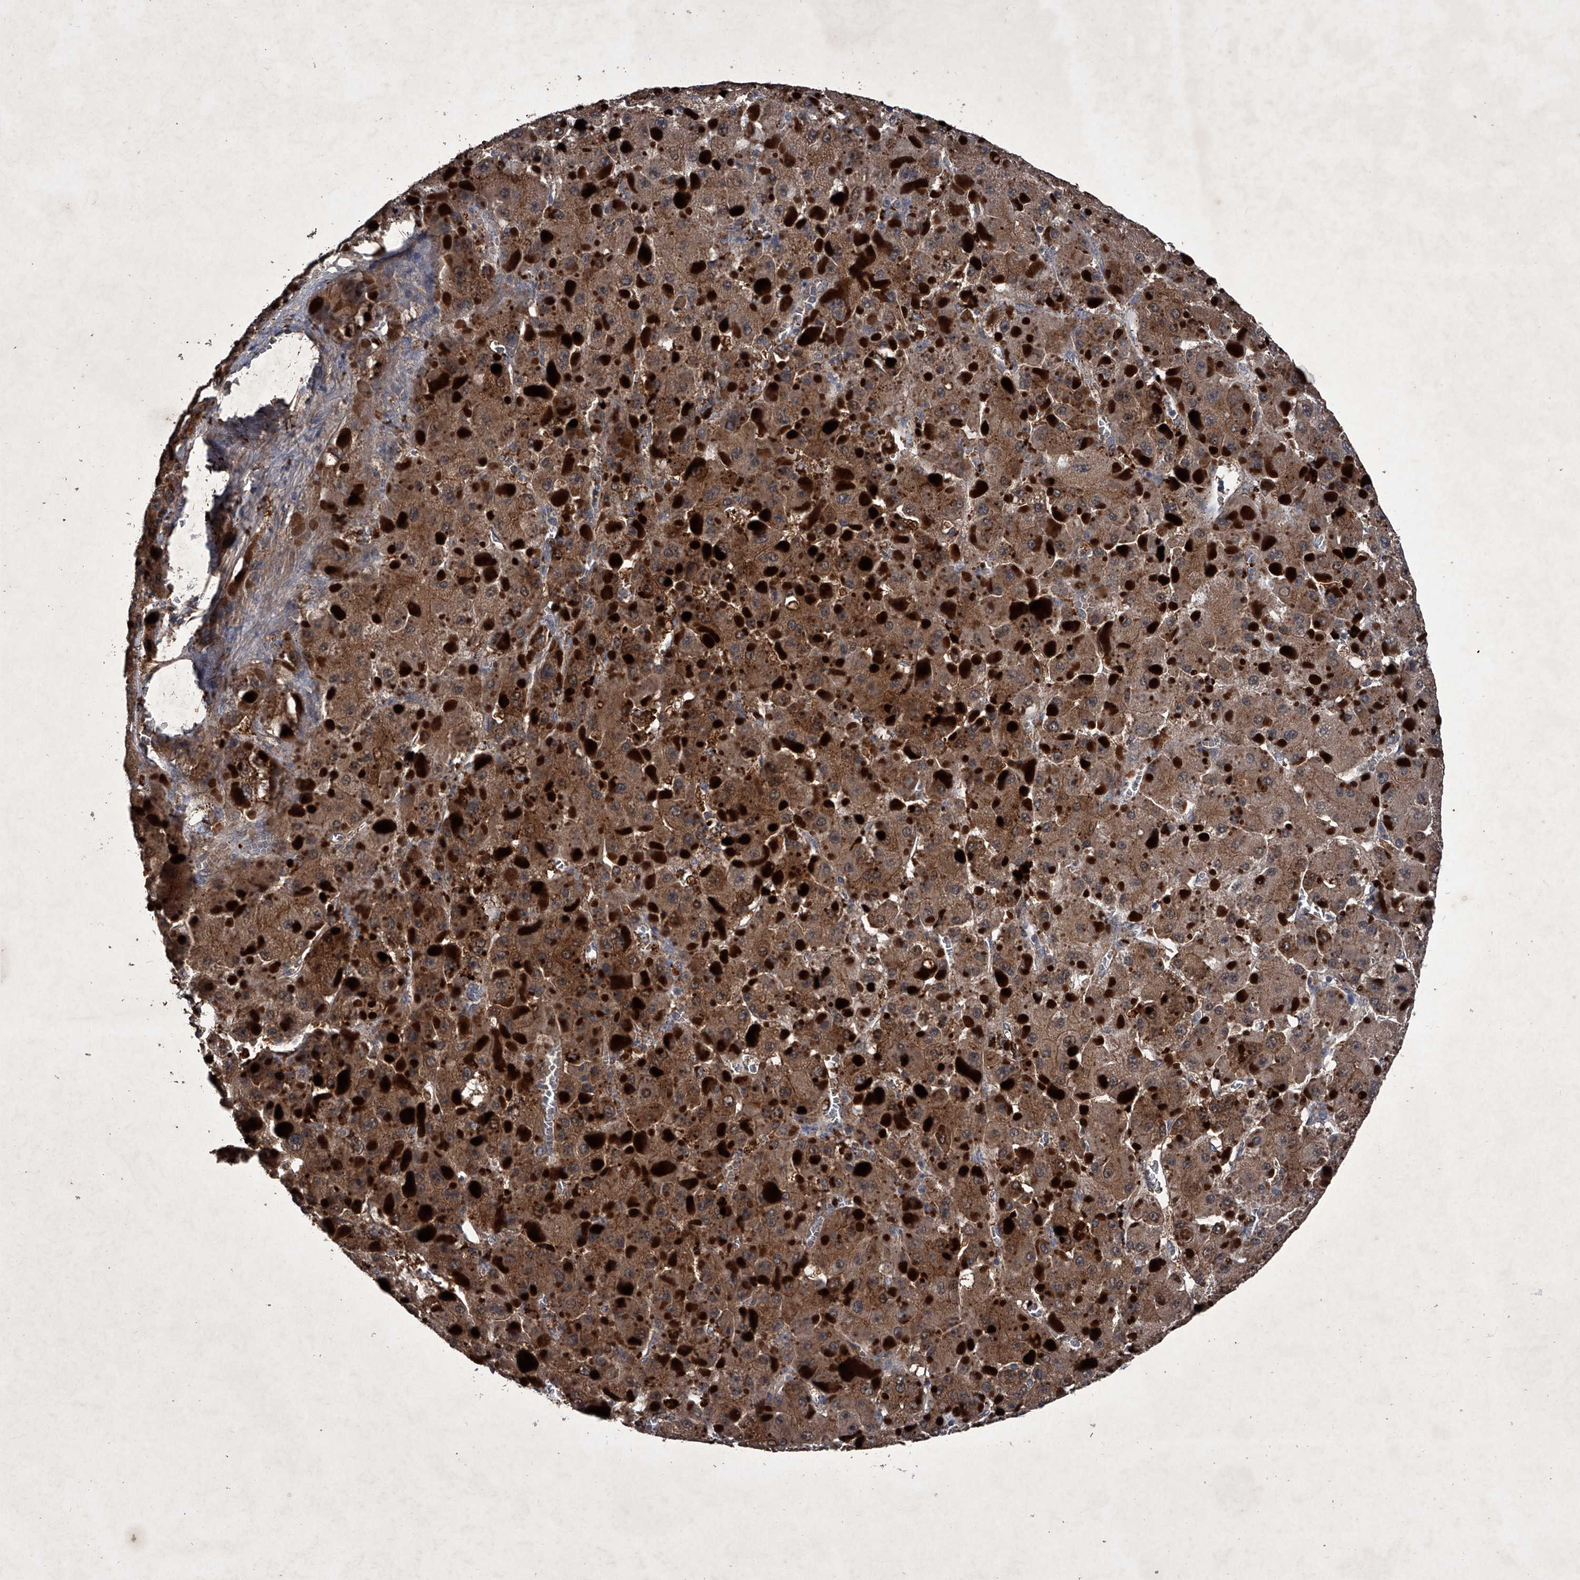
{"staining": {"intensity": "moderate", "quantity": ">75%", "location": "cytoplasmic/membranous"}, "tissue": "liver cancer", "cell_type": "Tumor cells", "image_type": "cancer", "snomed": [{"axis": "morphology", "description": "Carcinoma, Hepatocellular, NOS"}, {"axis": "topography", "description": "Liver"}], "caption": "Immunohistochemical staining of human liver hepatocellular carcinoma shows medium levels of moderate cytoplasmic/membranous expression in about >75% of tumor cells.", "gene": "MAPKAP1", "patient": {"sex": "female", "age": 73}}